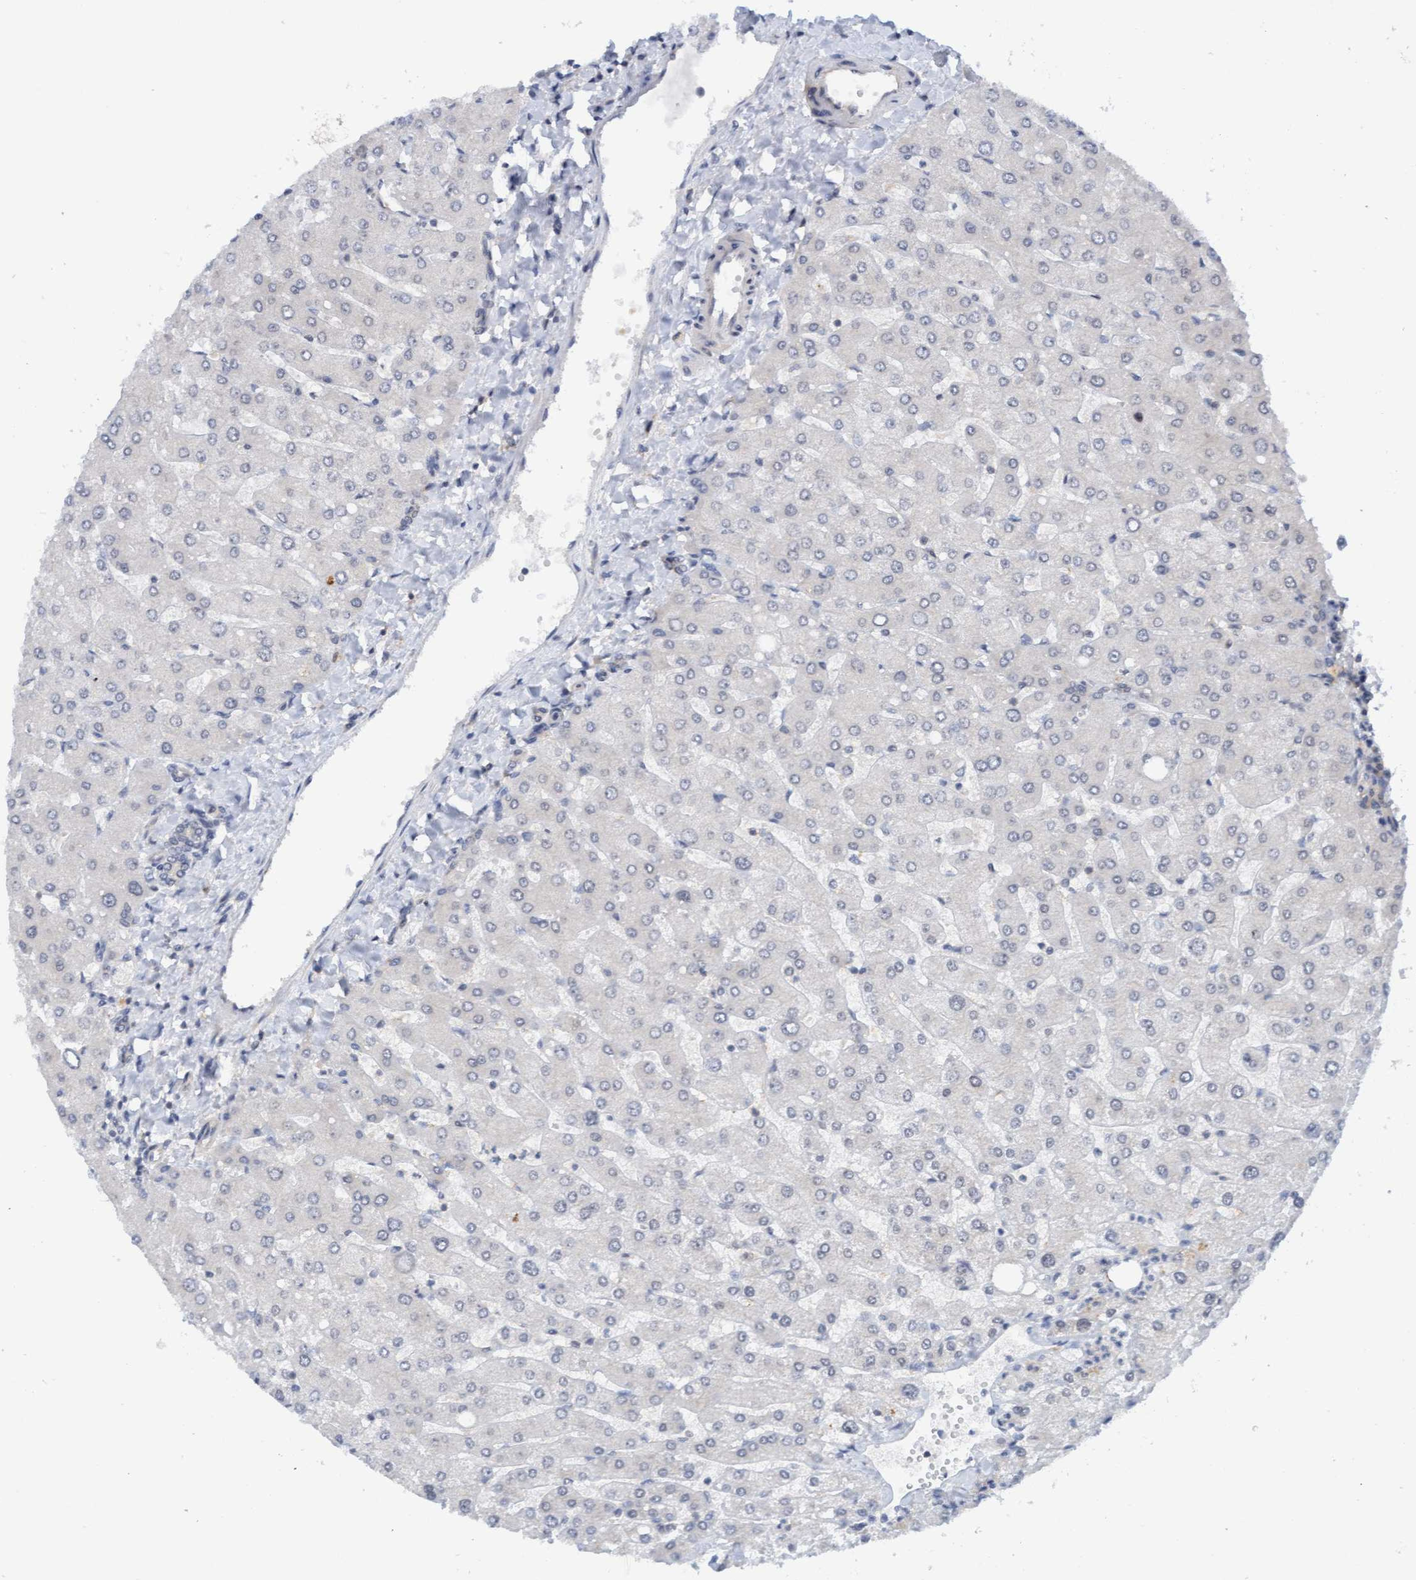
{"staining": {"intensity": "negative", "quantity": "none", "location": "none"}, "tissue": "liver", "cell_type": "Cholangiocytes", "image_type": "normal", "snomed": [{"axis": "morphology", "description": "Normal tissue, NOS"}, {"axis": "topography", "description": "Liver"}], "caption": "Cholangiocytes are negative for brown protein staining in benign liver. (Immunohistochemistry, brightfield microscopy, high magnification).", "gene": "AMZ2", "patient": {"sex": "male", "age": 55}}